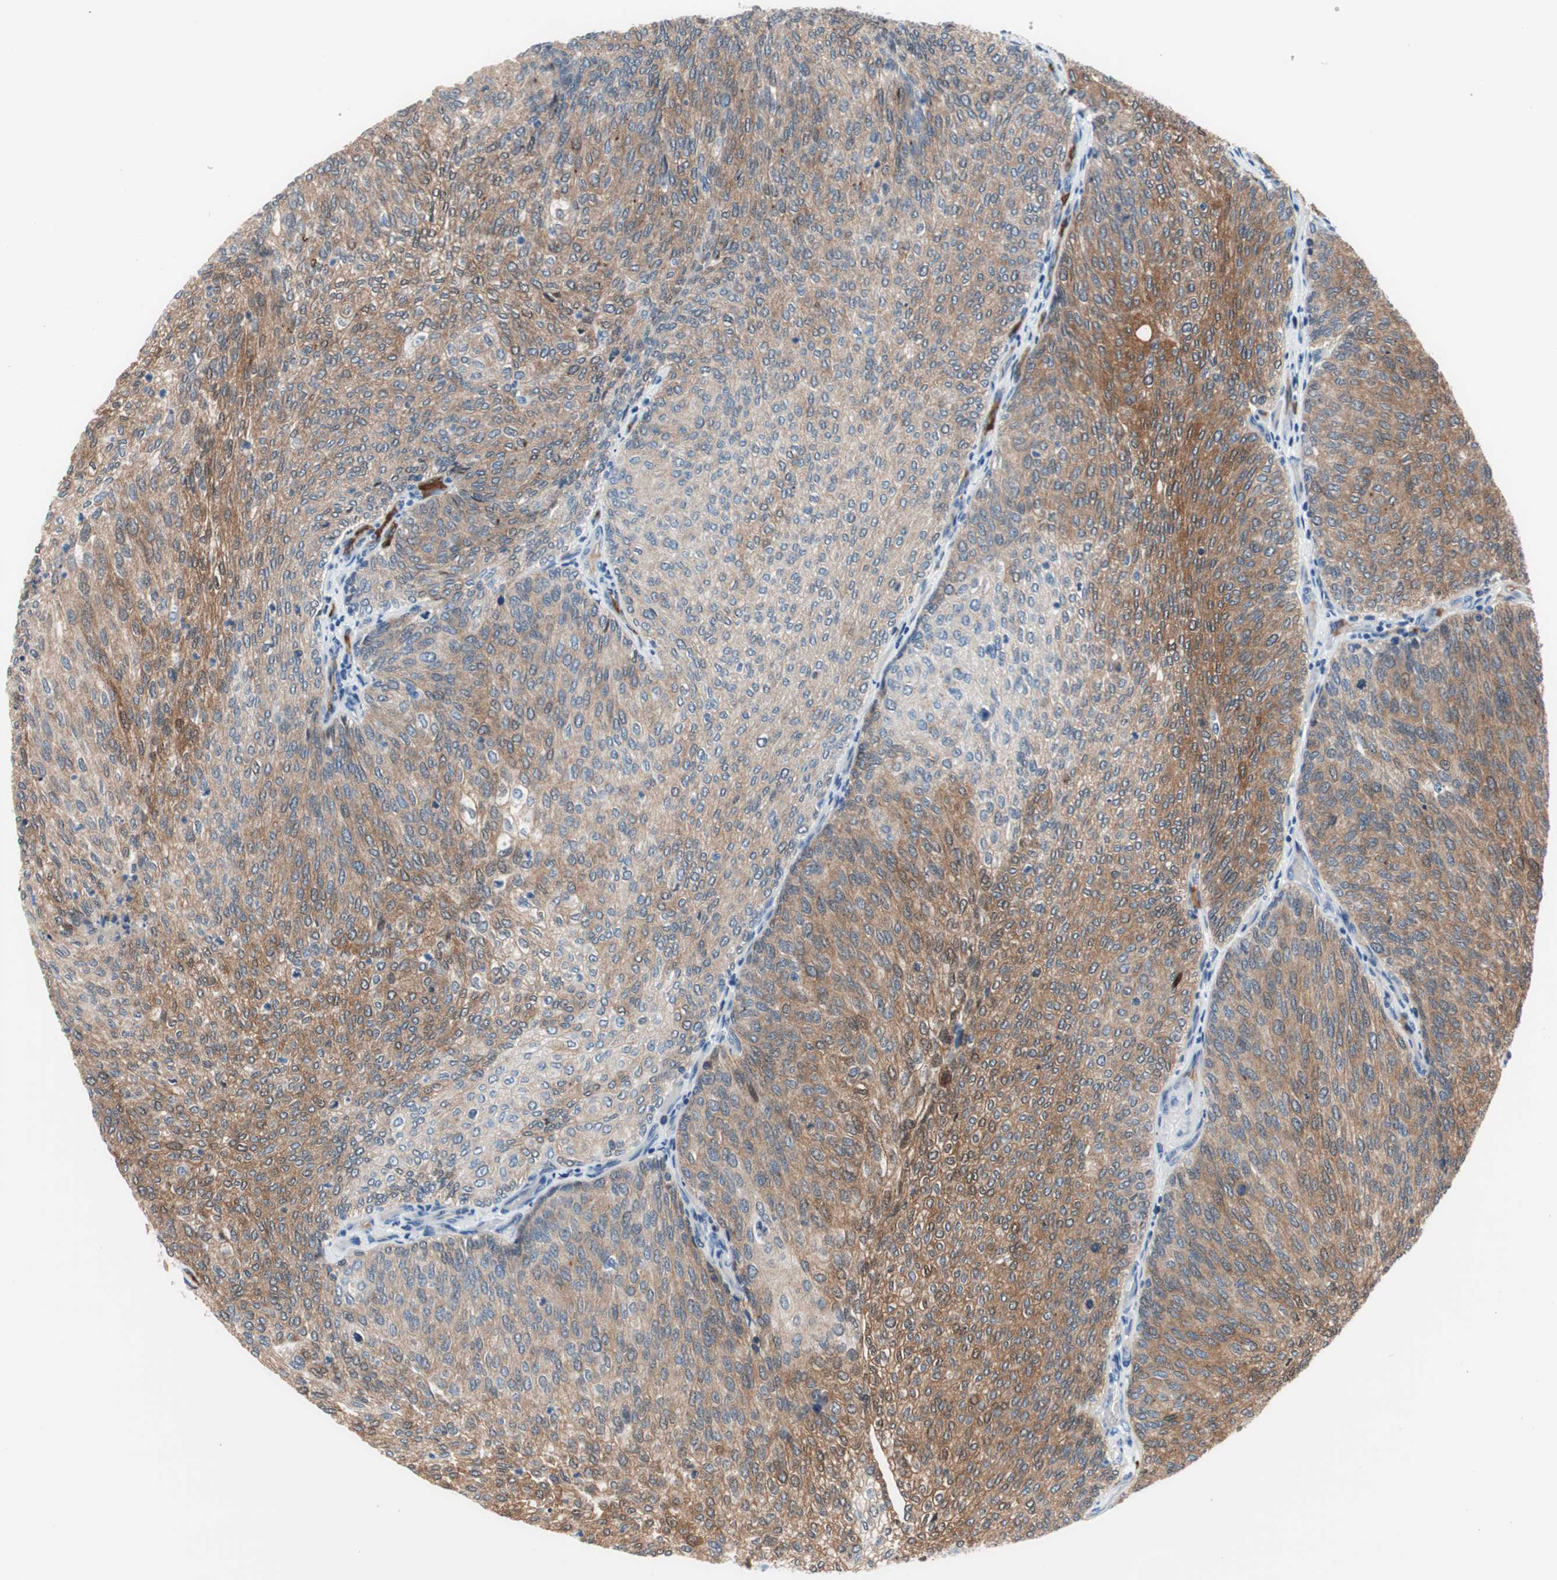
{"staining": {"intensity": "strong", "quantity": "<25%", "location": "cytoplasmic/membranous"}, "tissue": "urothelial cancer", "cell_type": "Tumor cells", "image_type": "cancer", "snomed": [{"axis": "morphology", "description": "Urothelial carcinoma, Low grade"}, {"axis": "topography", "description": "Urinary bladder"}], "caption": "Urothelial cancer stained with DAB (3,3'-diaminobenzidine) immunohistochemistry (IHC) reveals medium levels of strong cytoplasmic/membranous expression in approximately <25% of tumor cells.", "gene": "PRDX2", "patient": {"sex": "female", "age": 79}}